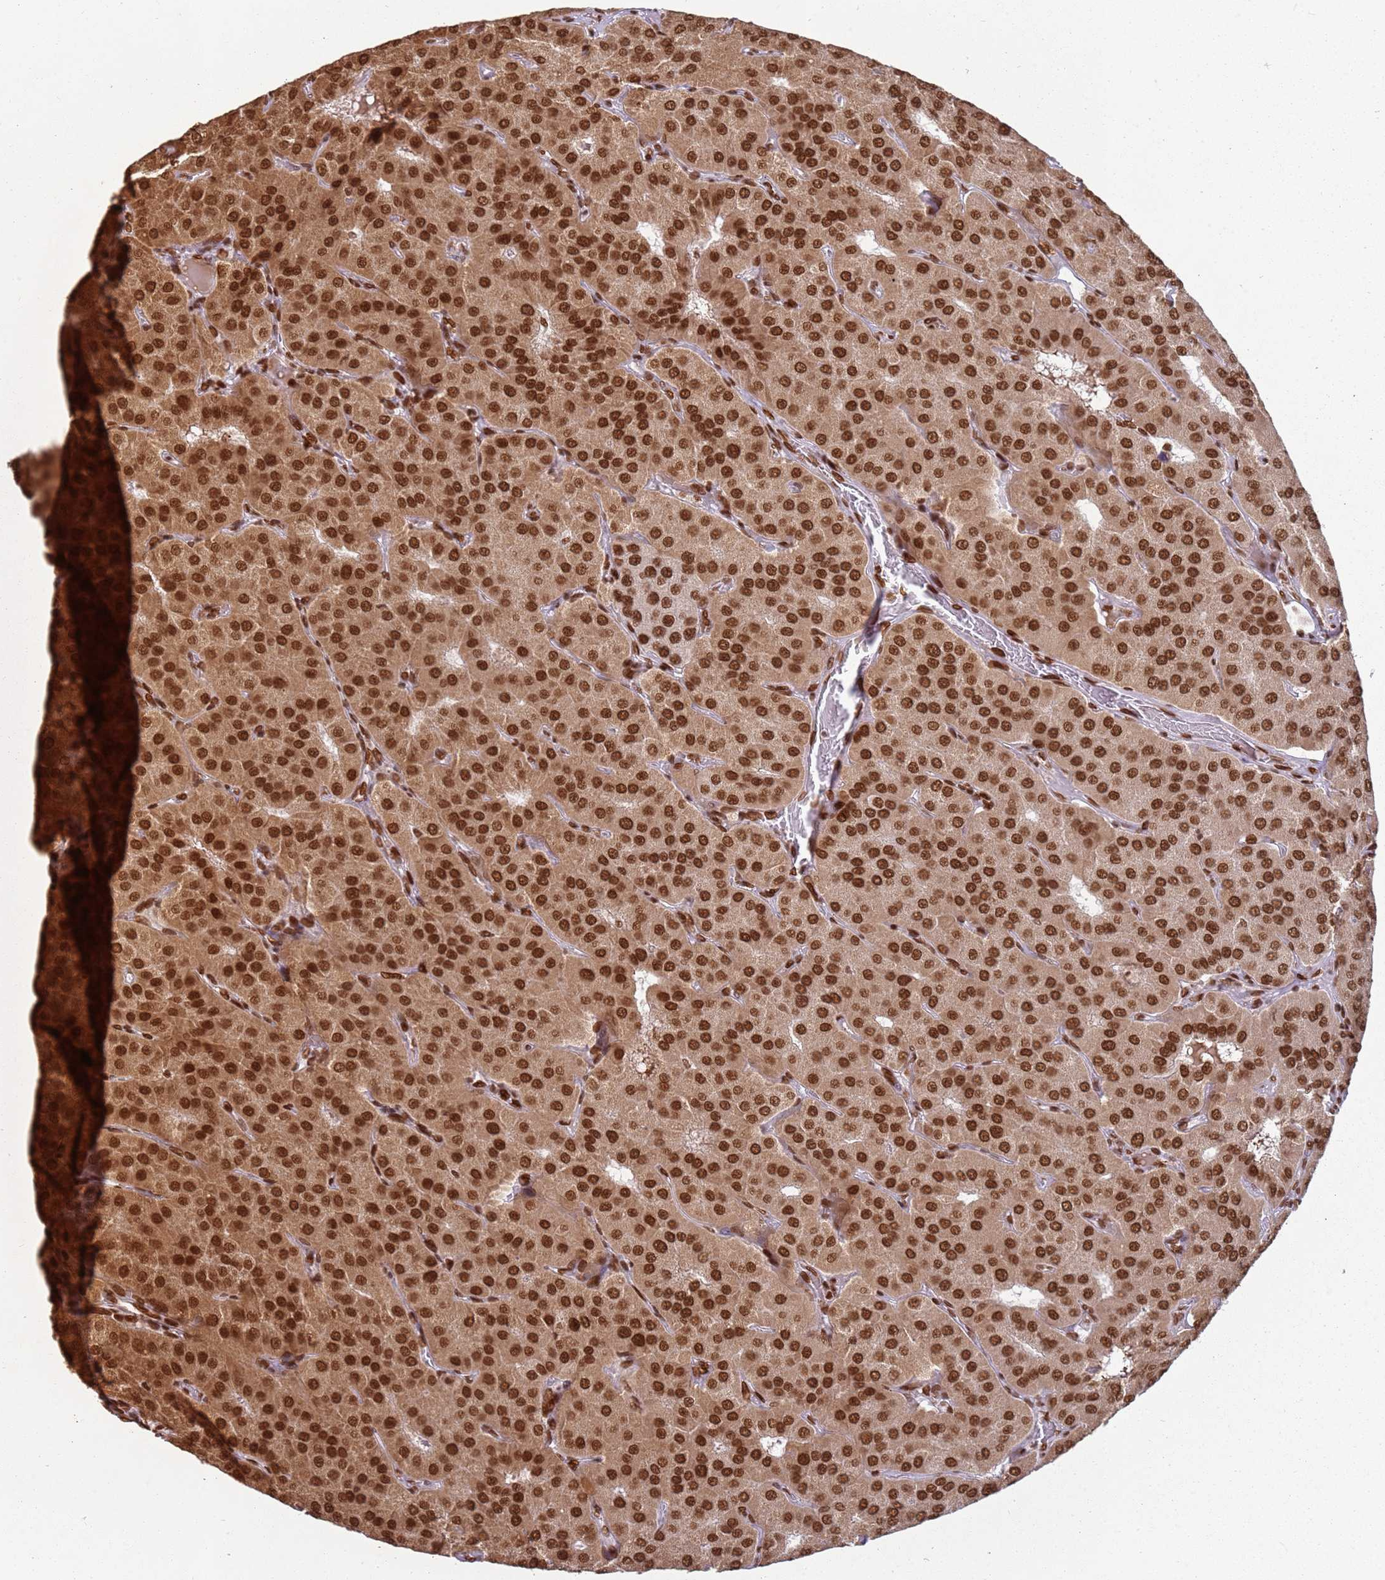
{"staining": {"intensity": "strong", "quantity": ">75%", "location": "nuclear"}, "tissue": "parathyroid gland", "cell_type": "Glandular cells", "image_type": "normal", "snomed": [{"axis": "morphology", "description": "Normal tissue, NOS"}, {"axis": "morphology", "description": "Adenoma, NOS"}, {"axis": "topography", "description": "Parathyroid gland"}], "caption": "Immunohistochemistry (IHC) staining of unremarkable parathyroid gland, which displays high levels of strong nuclear staining in about >75% of glandular cells indicating strong nuclear protein expression. The staining was performed using DAB (3,3'-diaminobenzidine) (brown) for protein detection and nuclei were counterstained in hematoxylin (blue).", "gene": "TENT4A", "patient": {"sex": "female", "age": 86}}